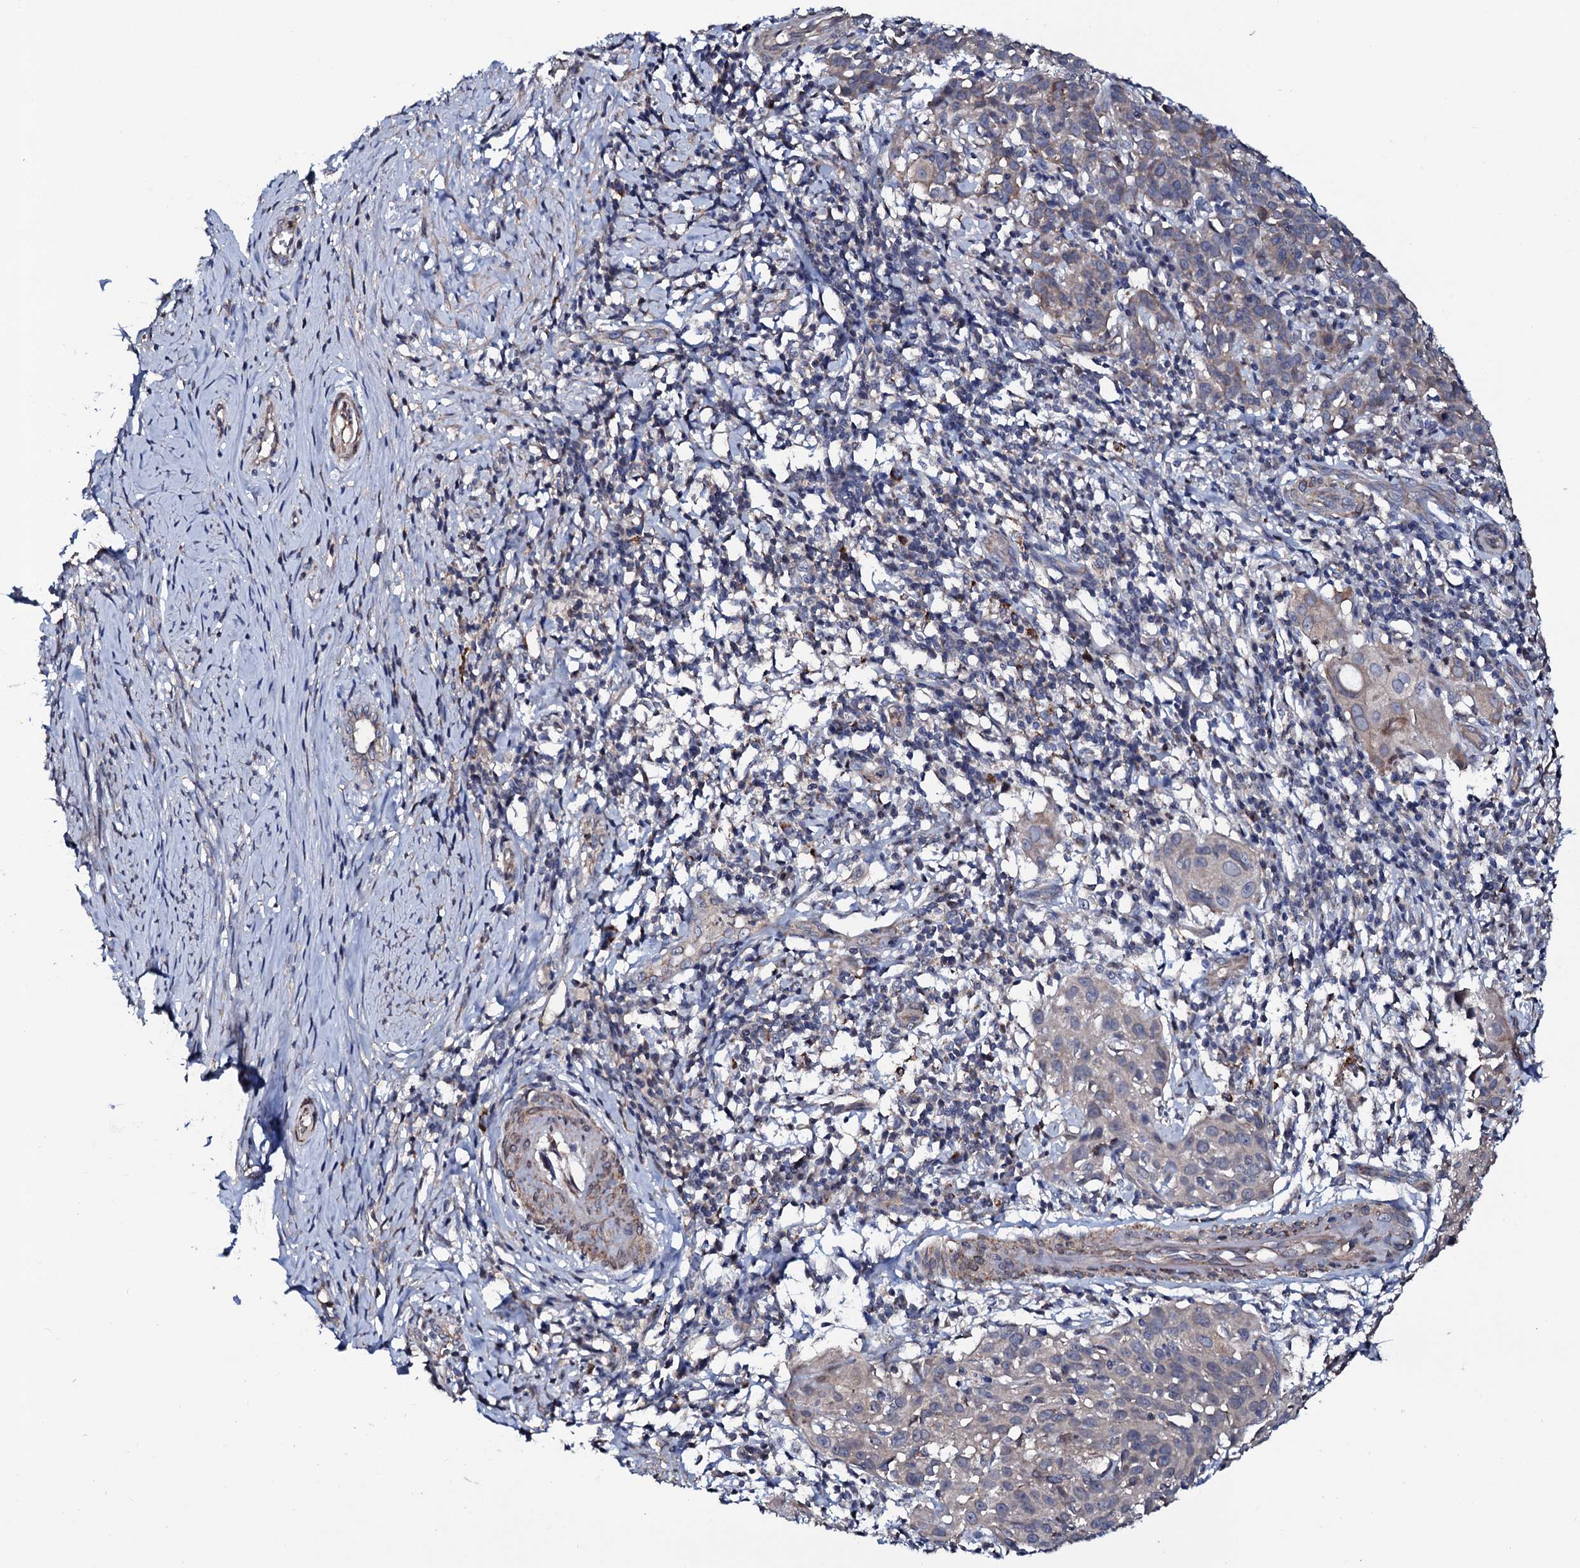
{"staining": {"intensity": "weak", "quantity": "<25%", "location": "cytoplasmic/membranous"}, "tissue": "cervical cancer", "cell_type": "Tumor cells", "image_type": "cancer", "snomed": [{"axis": "morphology", "description": "Squamous cell carcinoma, NOS"}, {"axis": "topography", "description": "Cervix"}], "caption": "High magnification brightfield microscopy of squamous cell carcinoma (cervical) stained with DAB (3,3'-diaminobenzidine) (brown) and counterstained with hematoxylin (blue): tumor cells show no significant positivity.", "gene": "PPP1R3D", "patient": {"sex": "female", "age": 50}}